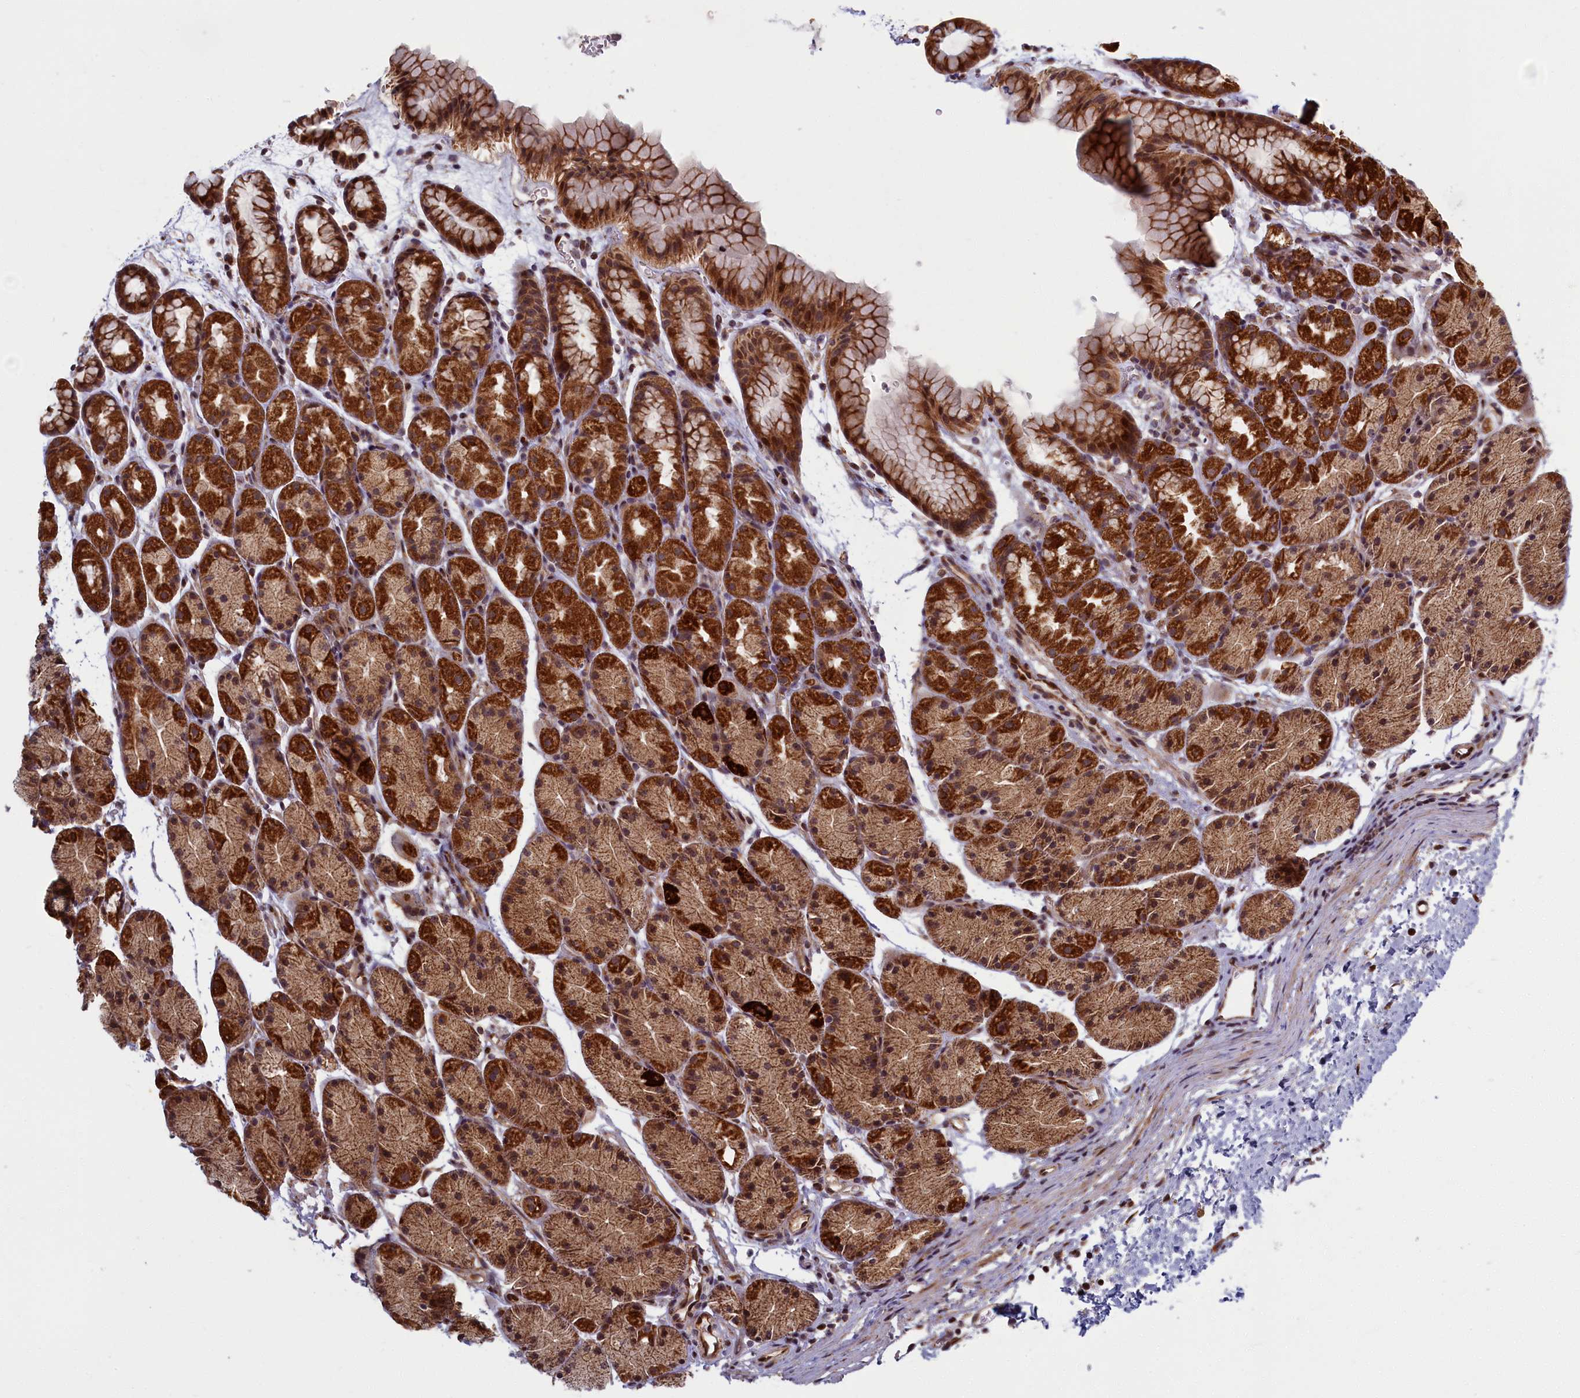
{"staining": {"intensity": "strong", "quantity": ">75%", "location": "cytoplasmic/membranous,nuclear"}, "tissue": "stomach", "cell_type": "Glandular cells", "image_type": "normal", "snomed": [{"axis": "morphology", "description": "Normal tissue, NOS"}, {"axis": "topography", "description": "Stomach, upper"}, {"axis": "topography", "description": "Stomach"}], "caption": "A micrograph of stomach stained for a protein shows strong cytoplasmic/membranous,nuclear brown staining in glandular cells.", "gene": "PLA2G10", "patient": {"sex": "male", "age": 47}}